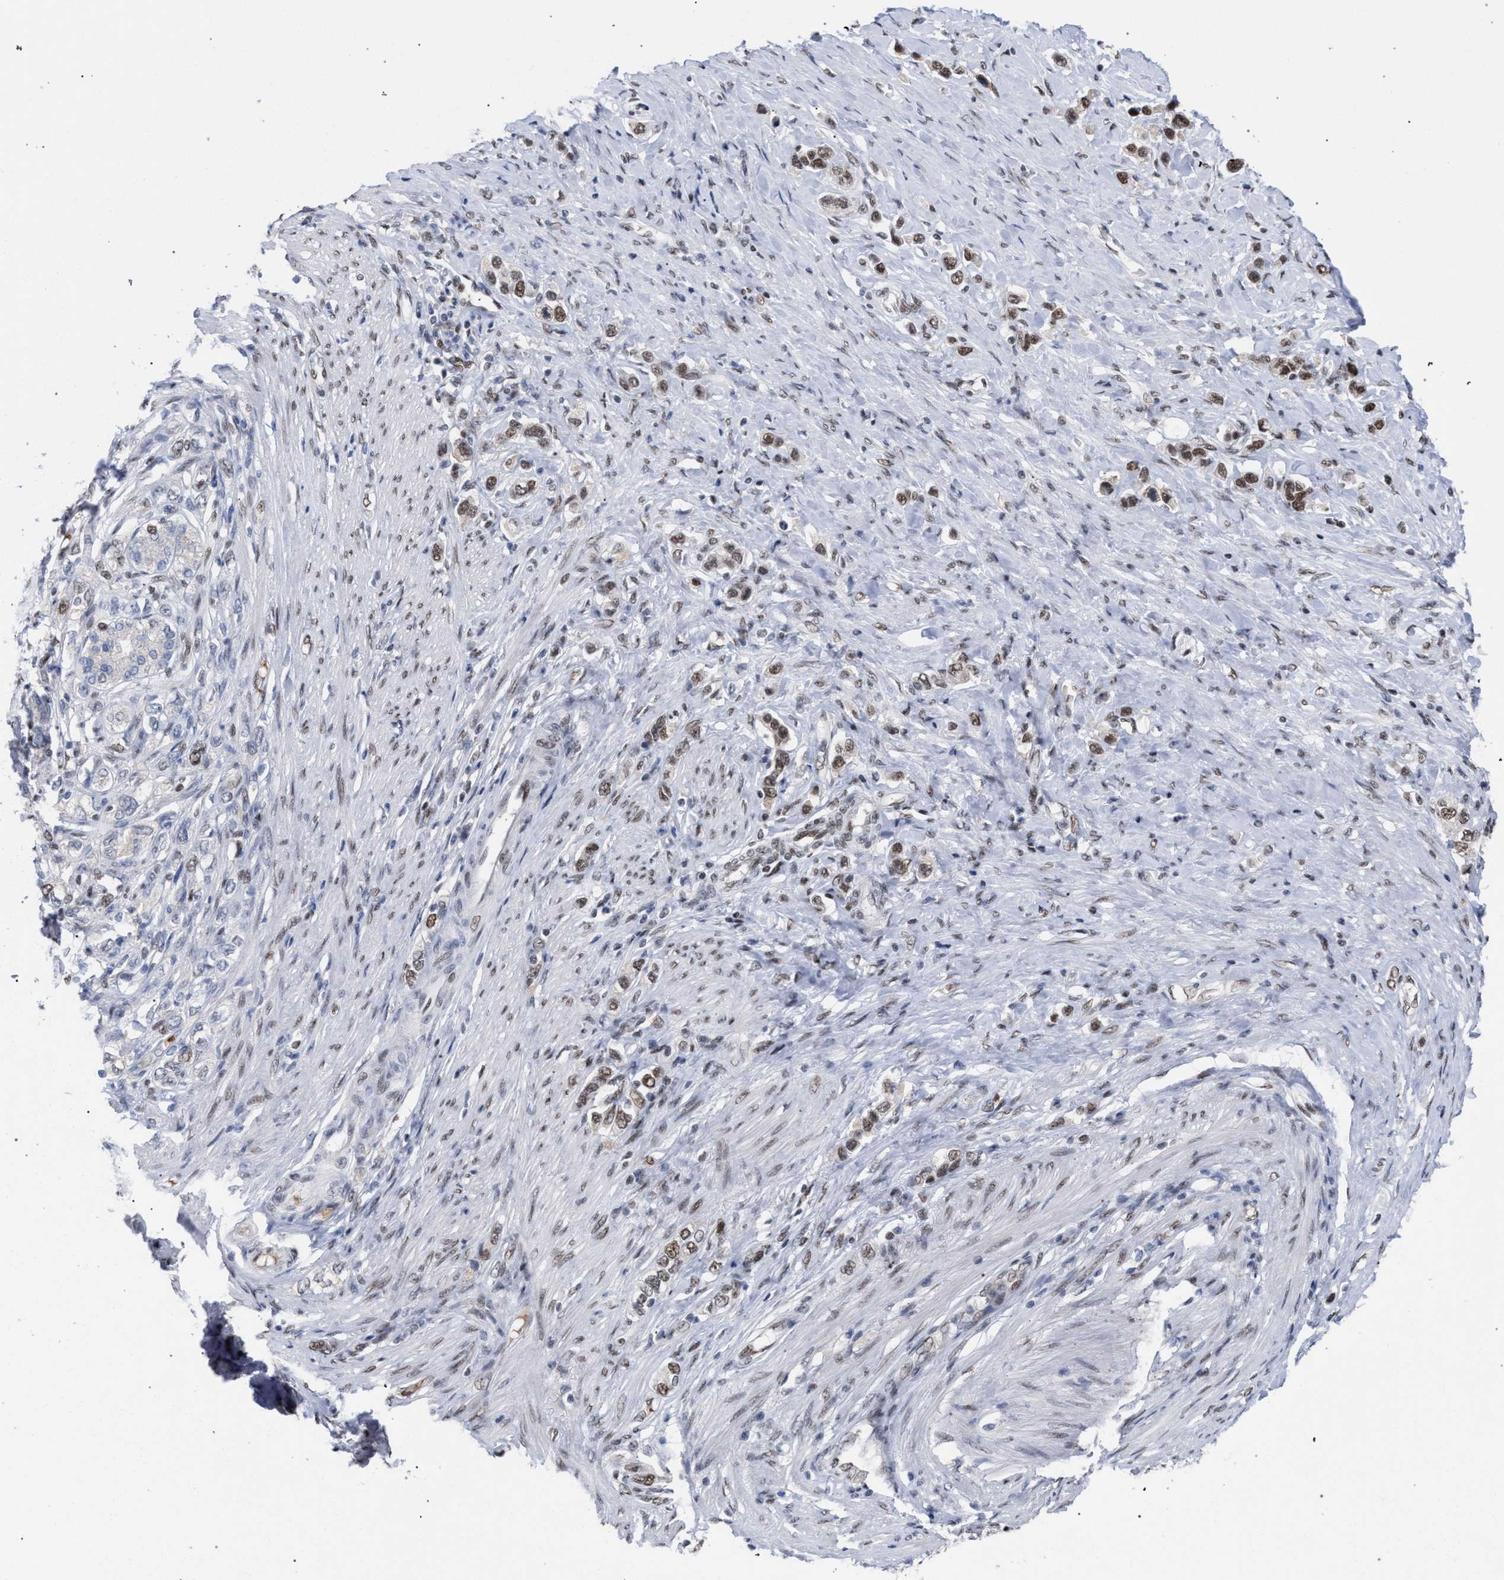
{"staining": {"intensity": "moderate", "quantity": ">75%", "location": "nuclear"}, "tissue": "stomach cancer", "cell_type": "Tumor cells", "image_type": "cancer", "snomed": [{"axis": "morphology", "description": "Adenocarcinoma, NOS"}, {"axis": "topography", "description": "Stomach"}], "caption": "Immunohistochemical staining of human stomach cancer exhibits moderate nuclear protein positivity in about >75% of tumor cells. Immunohistochemistry (ihc) stains the protein of interest in brown and the nuclei are stained blue.", "gene": "SCAF4", "patient": {"sex": "female", "age": 65}}